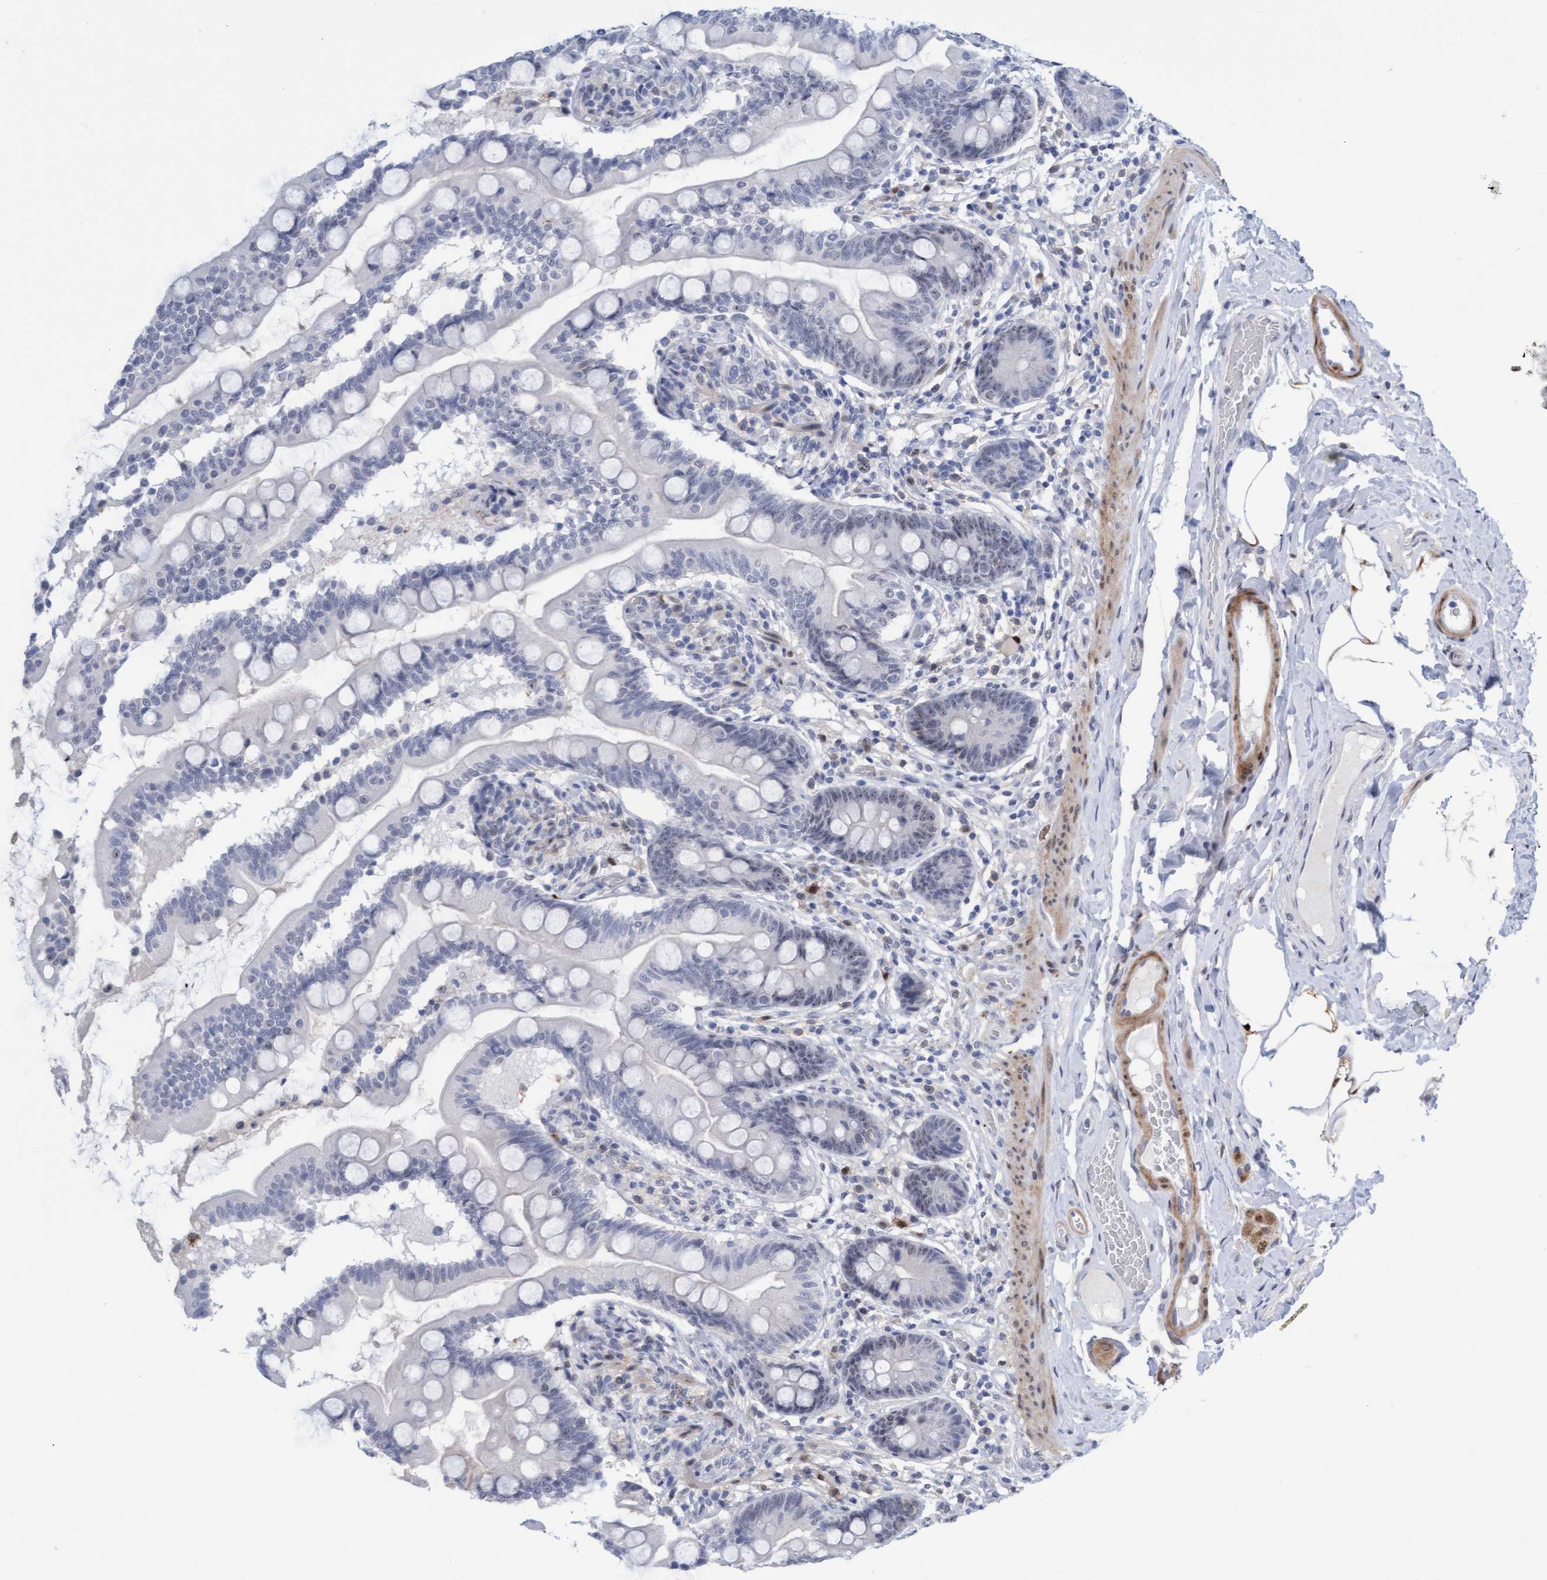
{"staining": {"intensity": "negative", "quantity": "none", "location": "none"}, "tissue": "small intestine", "cell_type": "Glandular cells", "image_type": "normal", "snomed": [{"axis": "morphology", "description": "Normal tissue, NOS"}, {"axis": "topography", "description": "Small intestine"}], "caption": "Glandular cells show no significant protein staining in benign small intestine. Brightfield microscopy of immunohistochemistry stained with DAB (brown) and hematoxylin (blue), captured at high magnification.", "gene": "PINX1", "patient": {"sex": "female", "age": 56}}